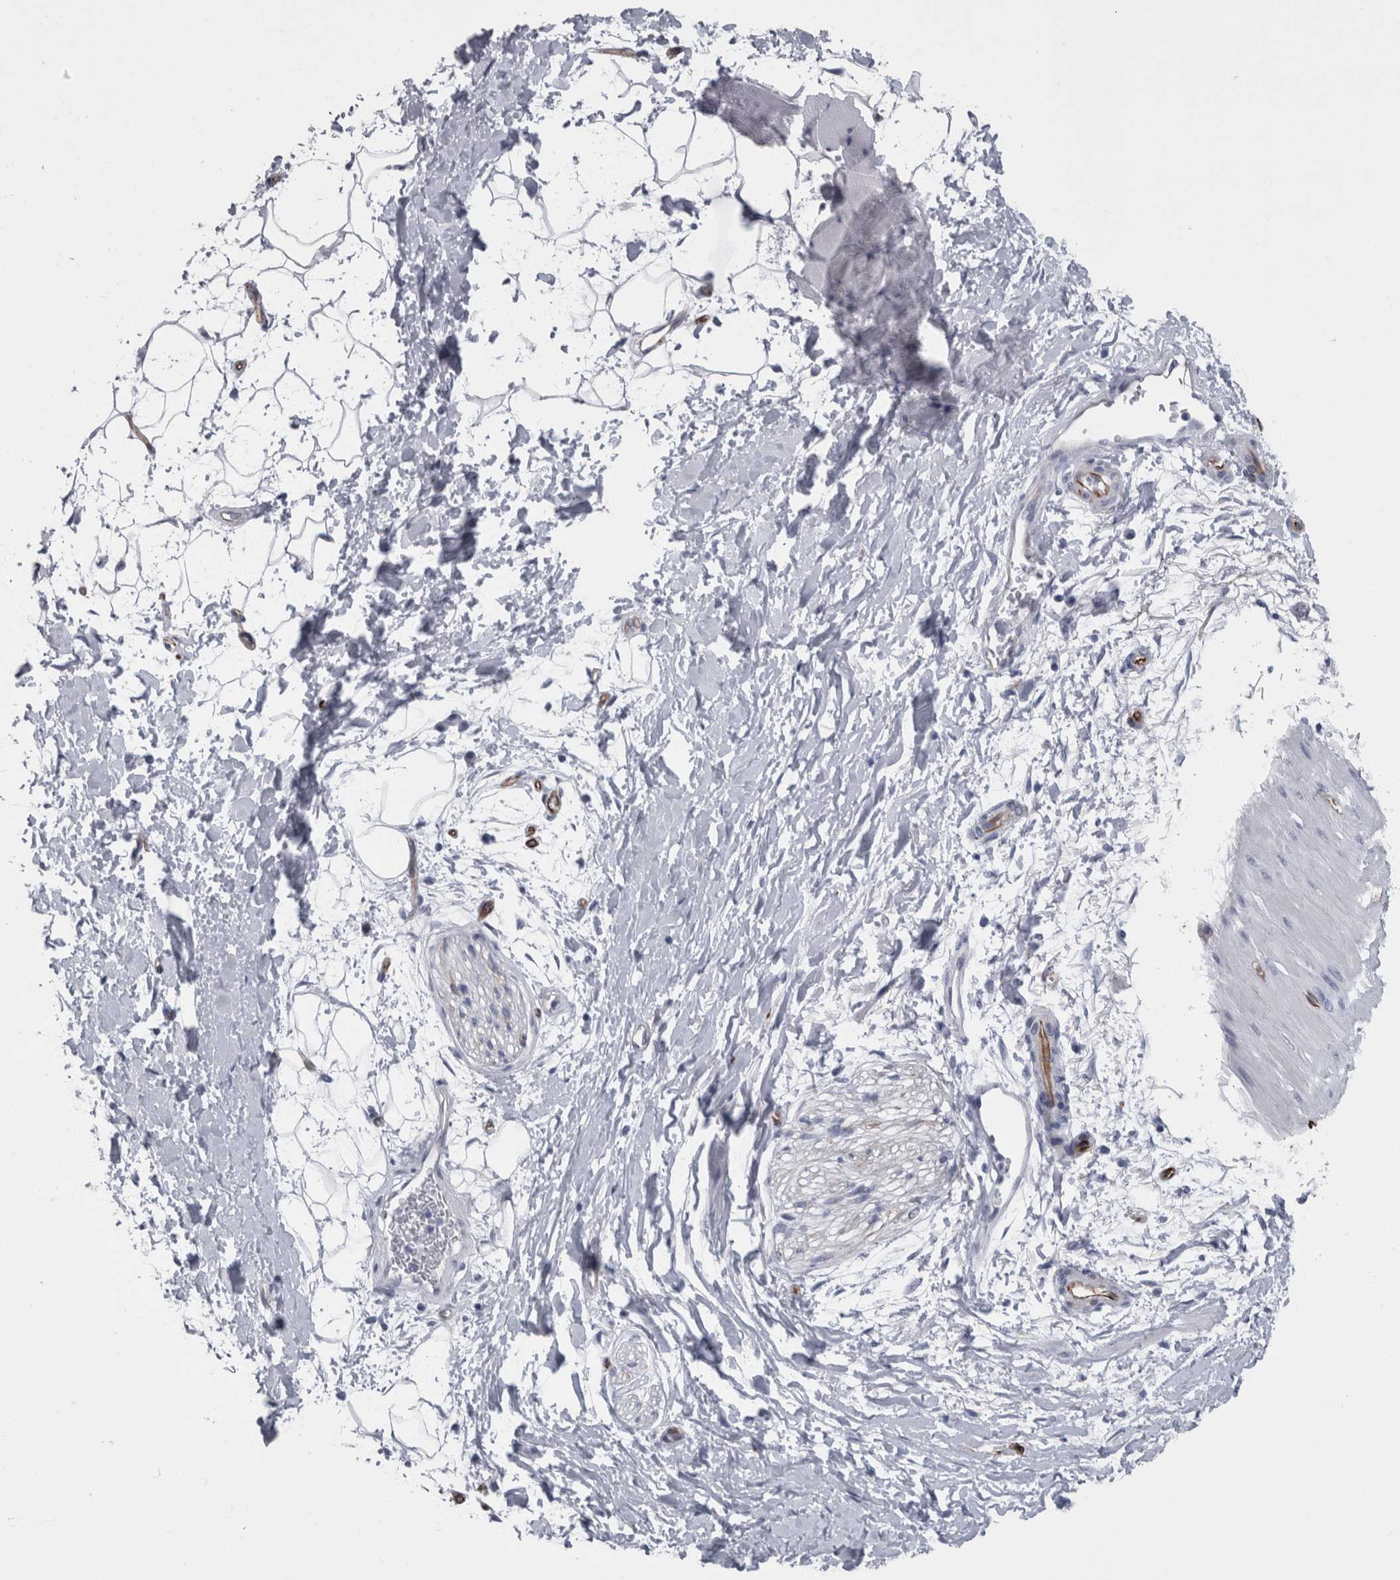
{"staining": {"intensity": "negative", "quantity": "none", "location": "none"}, "tissue": "adipose tissue", "cell_type": "Adipocytes", "image_type": "normal", "snomed": [{"axis": "morphology", "description": "Normal tissue, NOS"}, {"axis": "topography", "description": "Soft tissue"}], "caption": "IHC photomicrograph of benign adipose tissue: human adipose tissue stained with DAB (3,3'-diaminobenzidine) demonstrates no significant protein expression in adipocytes. (DAB immunohistochemistry (IHC) visualized using brightfield microscopy, high magnification).", "gene": "VWDE", "patient": {"sex": "male", "age": 72}}